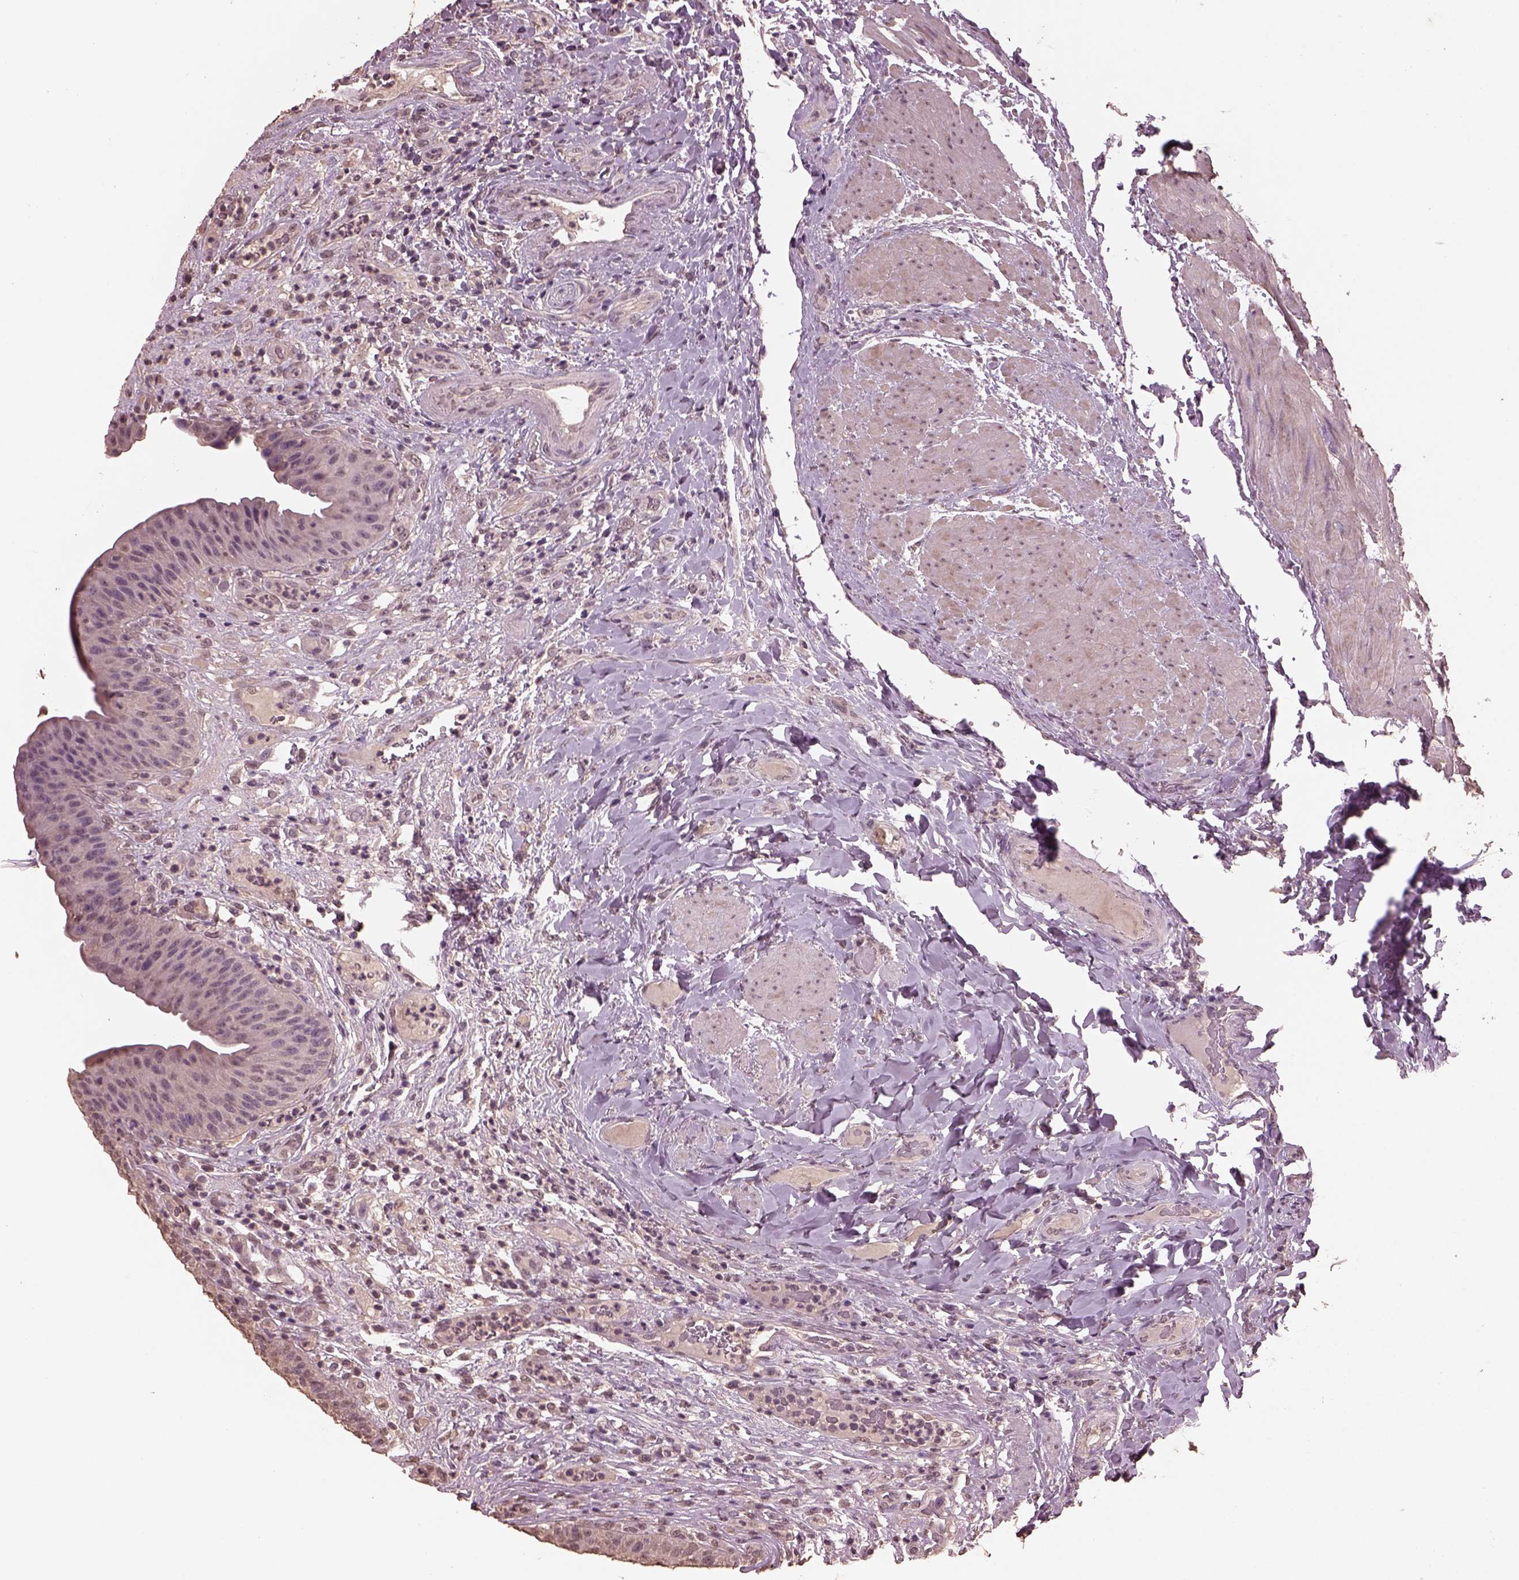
{"staining": {"intensity": "negative", "quantity": "none", "location": "none"}, "tissue": "urinary bladder", "cell_type": "Urothelial cells", "image_type": "normal", "snomed": [{"axis": "morphology", "description": "Normal tissue, NOS"}, {"axis": "topography", "description": "Urinary bladder"}], "caption": "IHC of normal human urinary bladder demonstrates no positivity in urothelial cells.", "gene": "CPT1C", "patient": {"sex": "male", "age": 66}}